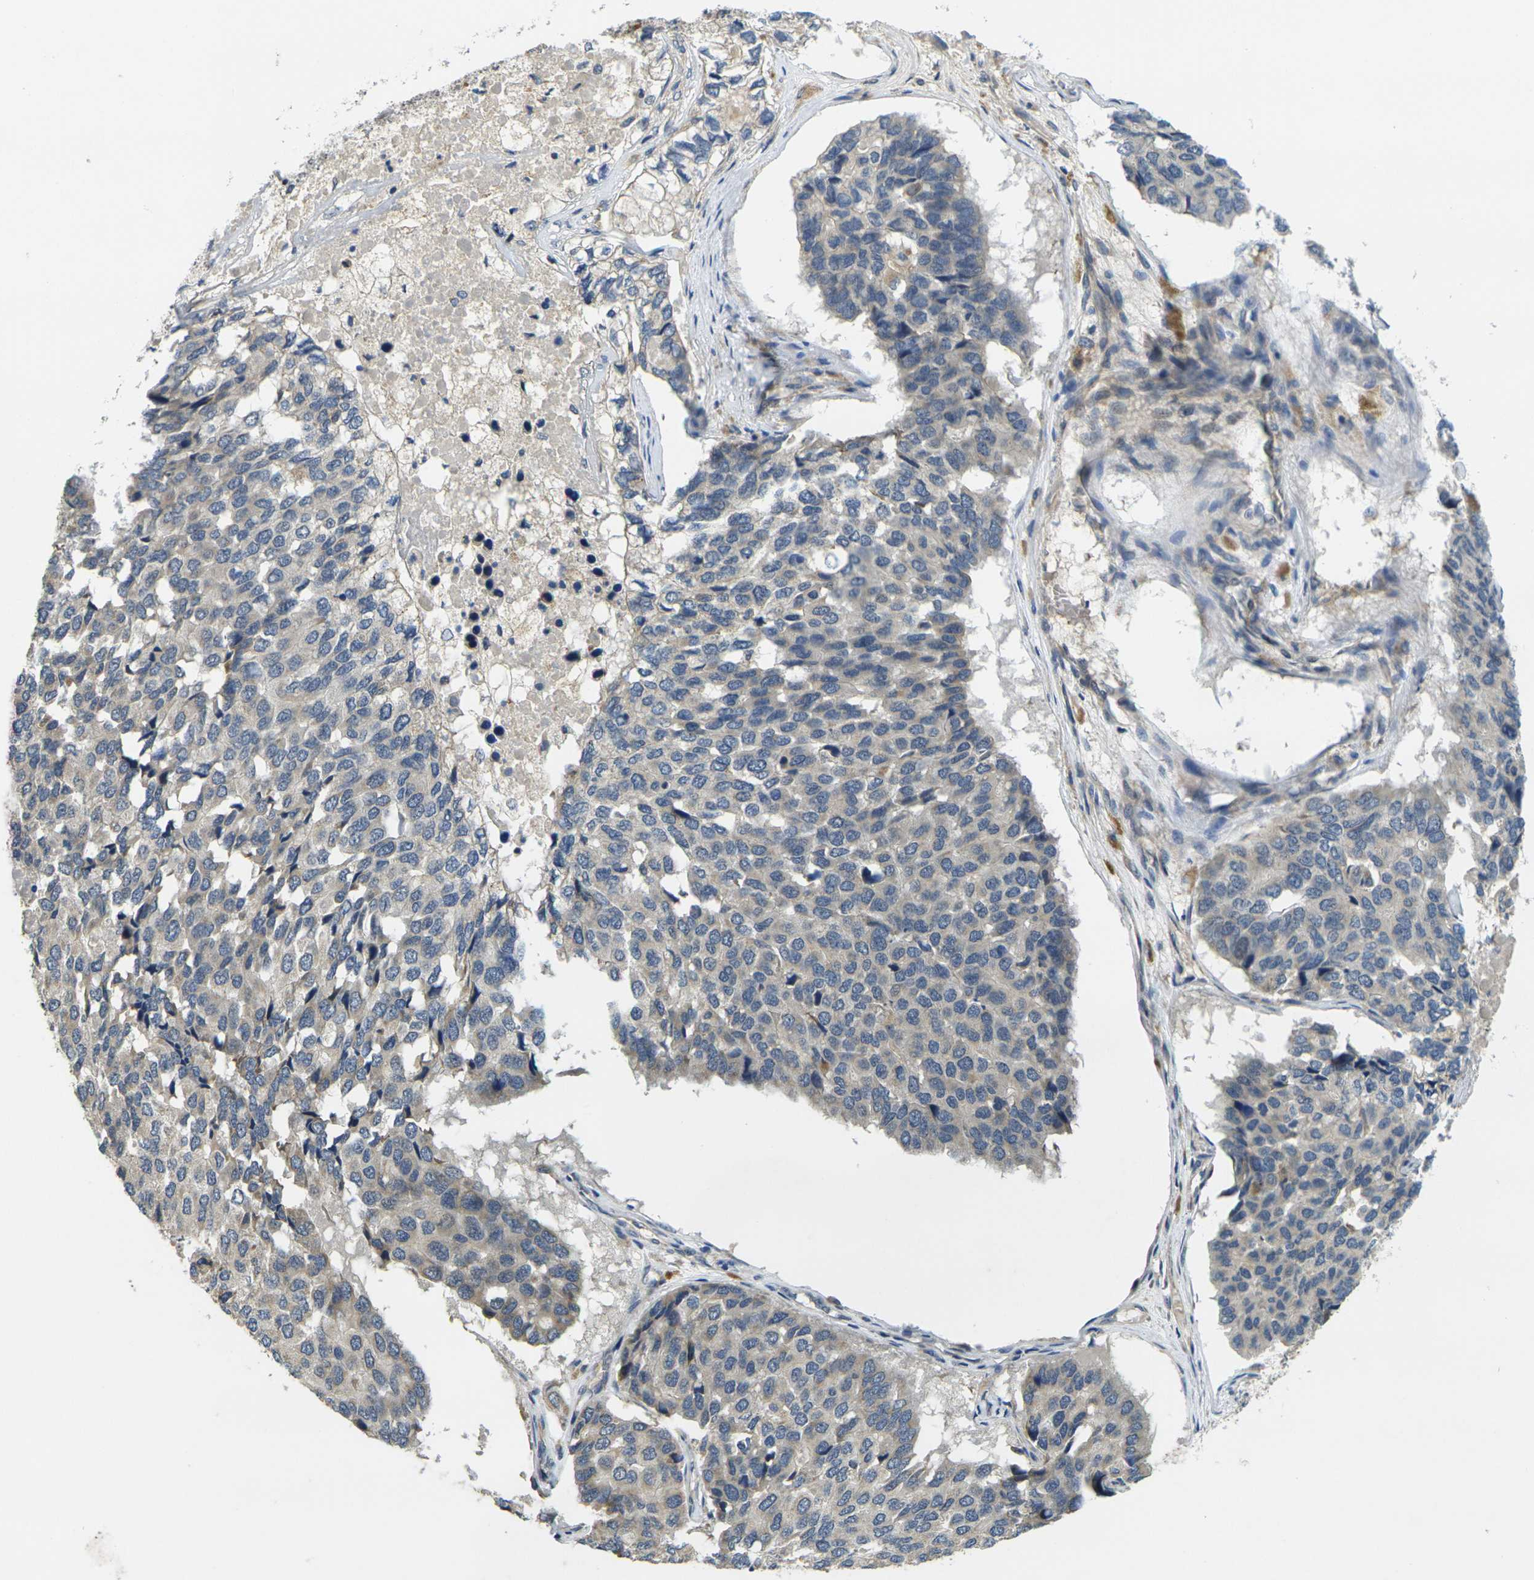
{"staining": {"intensity": "weak", "quantity": "25%-75%", "location": "cytoplasmic/membranous"}, "tissue": "pancreatic cancer", "cell_type": "Tumor cells", "image_type": "cancer", "snomed": [{"axis": "morphology", "description": "Adenocarcinoma, NOS"}, {"axis": "topography", "description": "Pancreas"}], "caption": "A histopathology image of pancreatic cancer (adenocarcinoma) stained for a protein demonstrates weak cytoplasmic/membranous brown staining in tumor cells.", "gene": "MINAR2", "patient": {"sex": "male", "age": 50}}